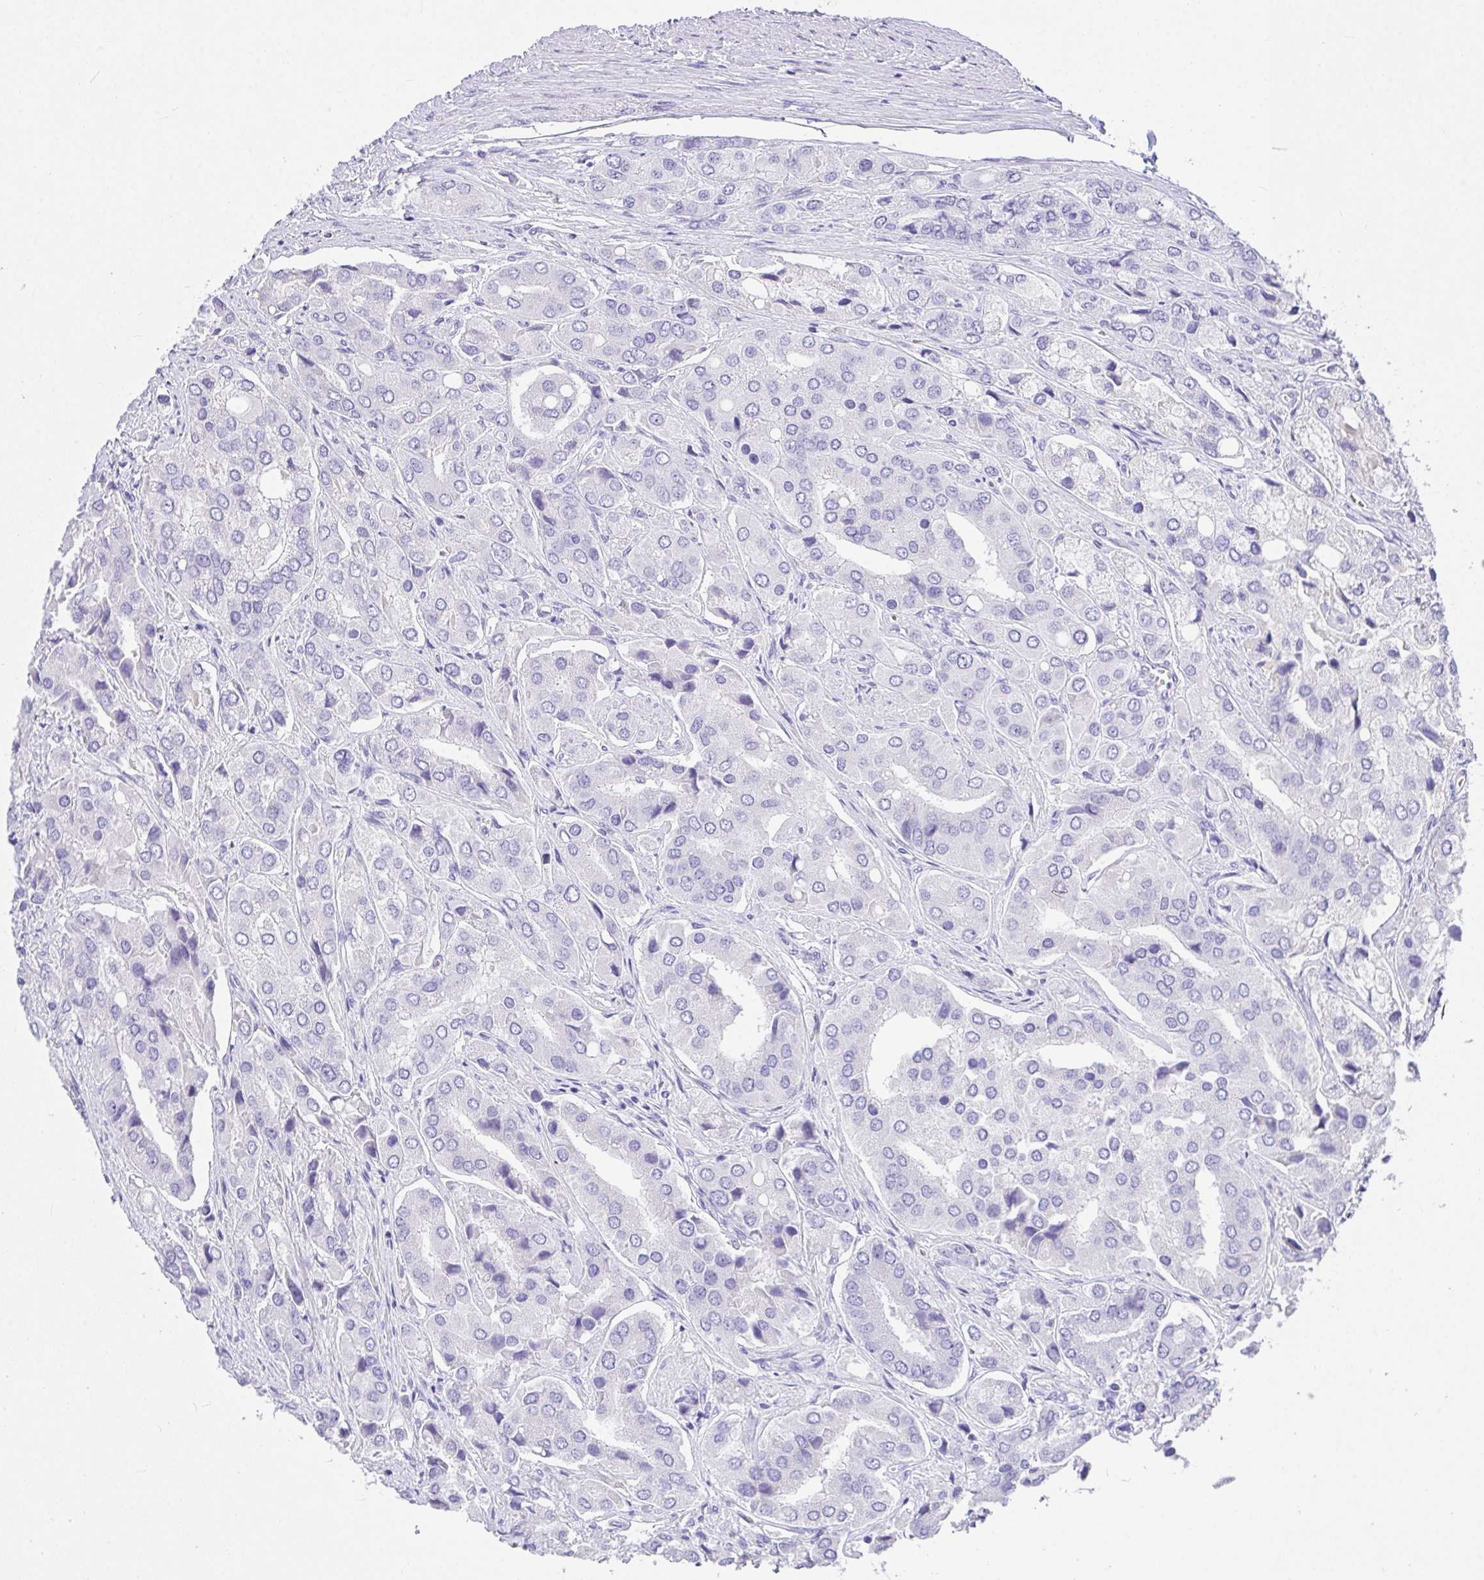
{"staining": {"intensity": "negative", "quantity": "none", "location": "none"}, "tissue": "prostate cancer", "cell_type": "Tumor cells", "image_type": "cancer", "snomed": [{"axis": "morphology", "description": "Adenocarcinoma, Low grade"}, {"axis": "topography", "description": "Prostate"}], "caption": "Immunohistochemical staining of human prostate cancer (low-grade adenocarcinoma) exhibits no significant expression in tumor cells.", "gene": "AVIL", "patient": {"sex": "male", "age": 69}}